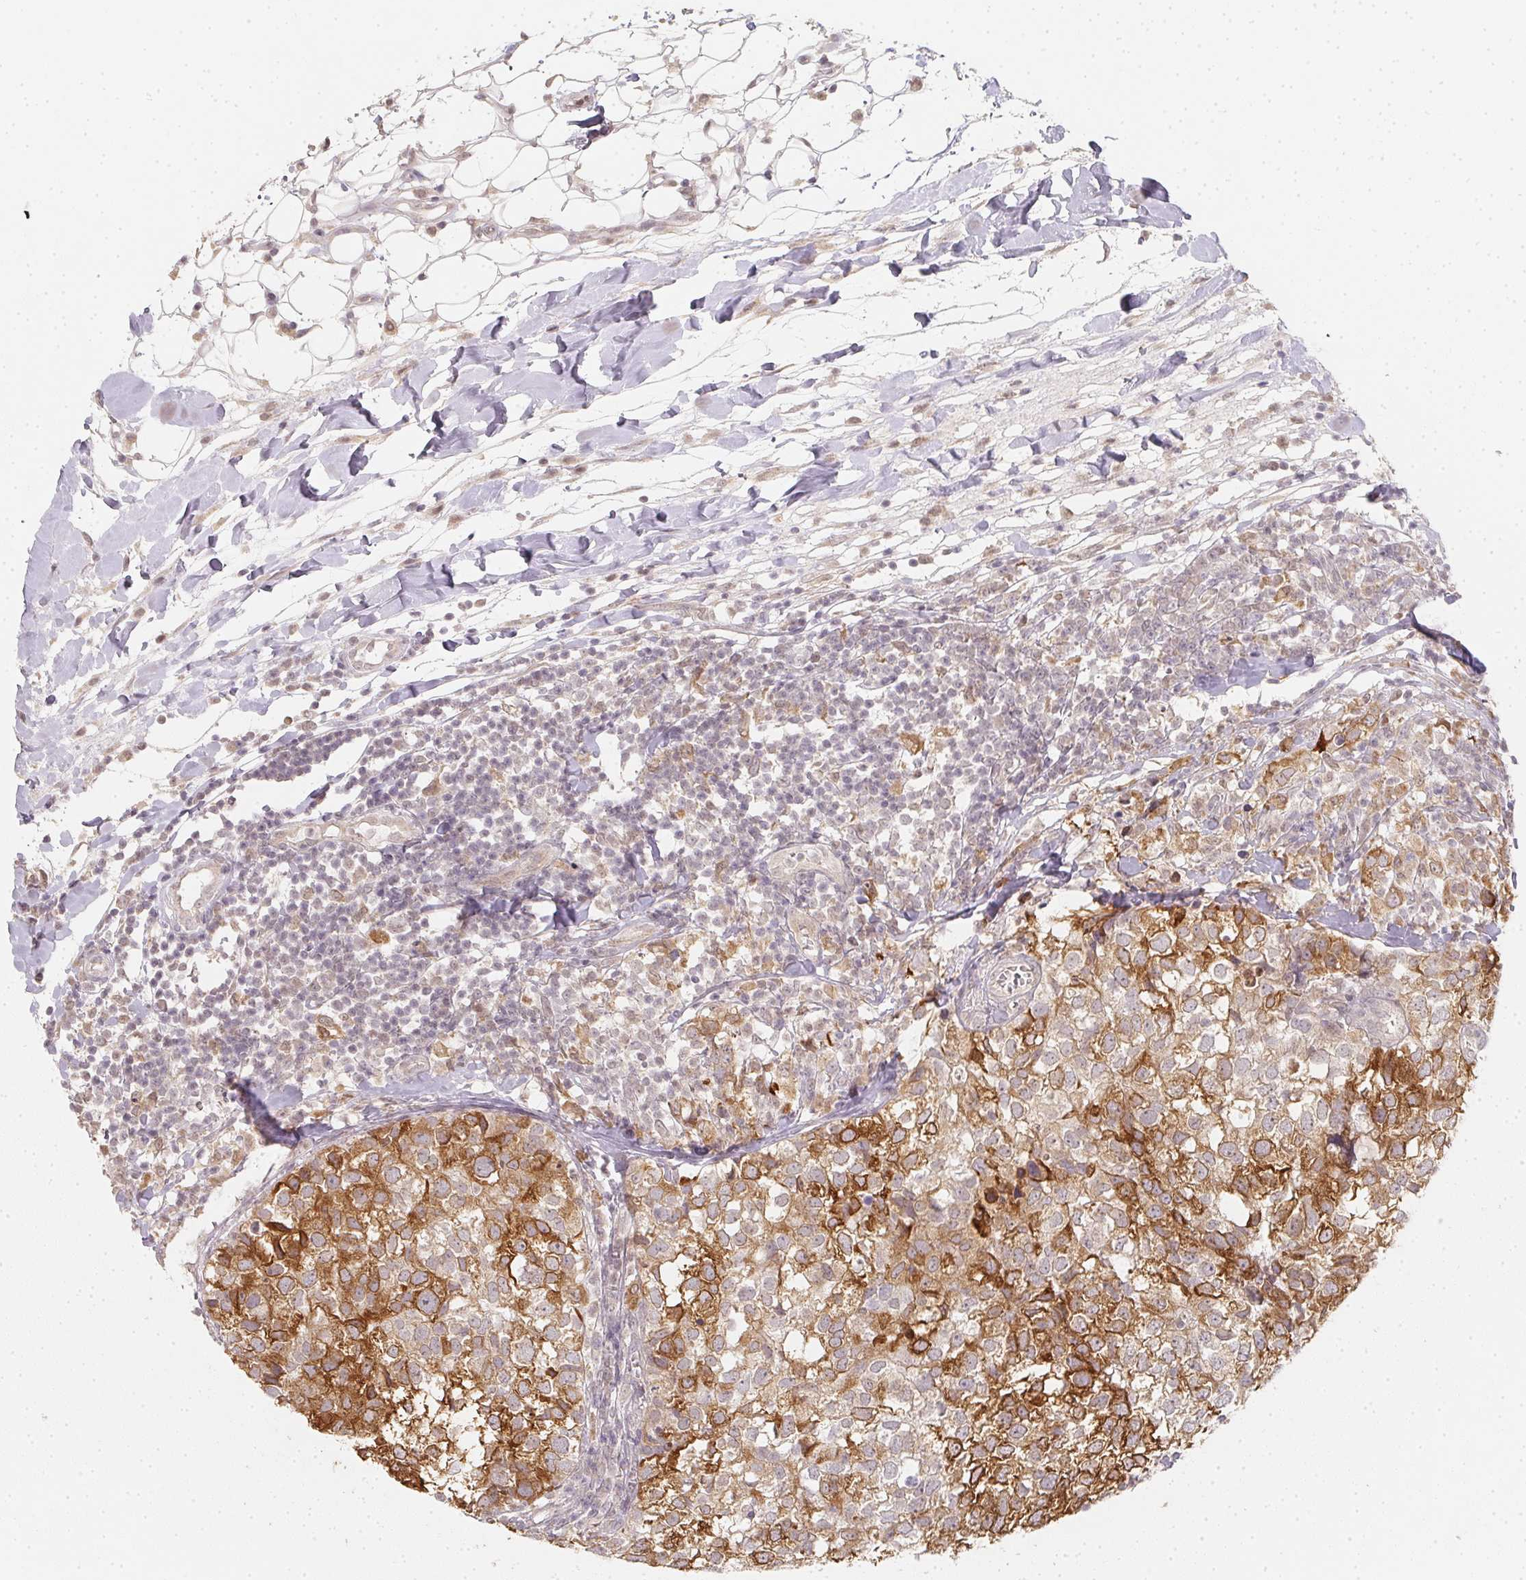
{"staining": {"intensity": "moderate", "quantity": "25%-75%", "location": "cytoplasmic/membranous"}, "tissue": "breast cancer", "cell_type": "Tumor cells", "image_type": "cancer", "snomed": [{"axis": "morphology", "description": "Duct carcinoma"}, {"axis": "topography", "description": "Breast"}], "caption": "Protein staining of breast cancer (infiltrating ductal carcinoma) tissue shows moderate cytoplasmic/membranous staining in approximately 25%-75% of tumor cells.", "gene": "SOAT1", "patient": {"sex": "female", "age": 30}}